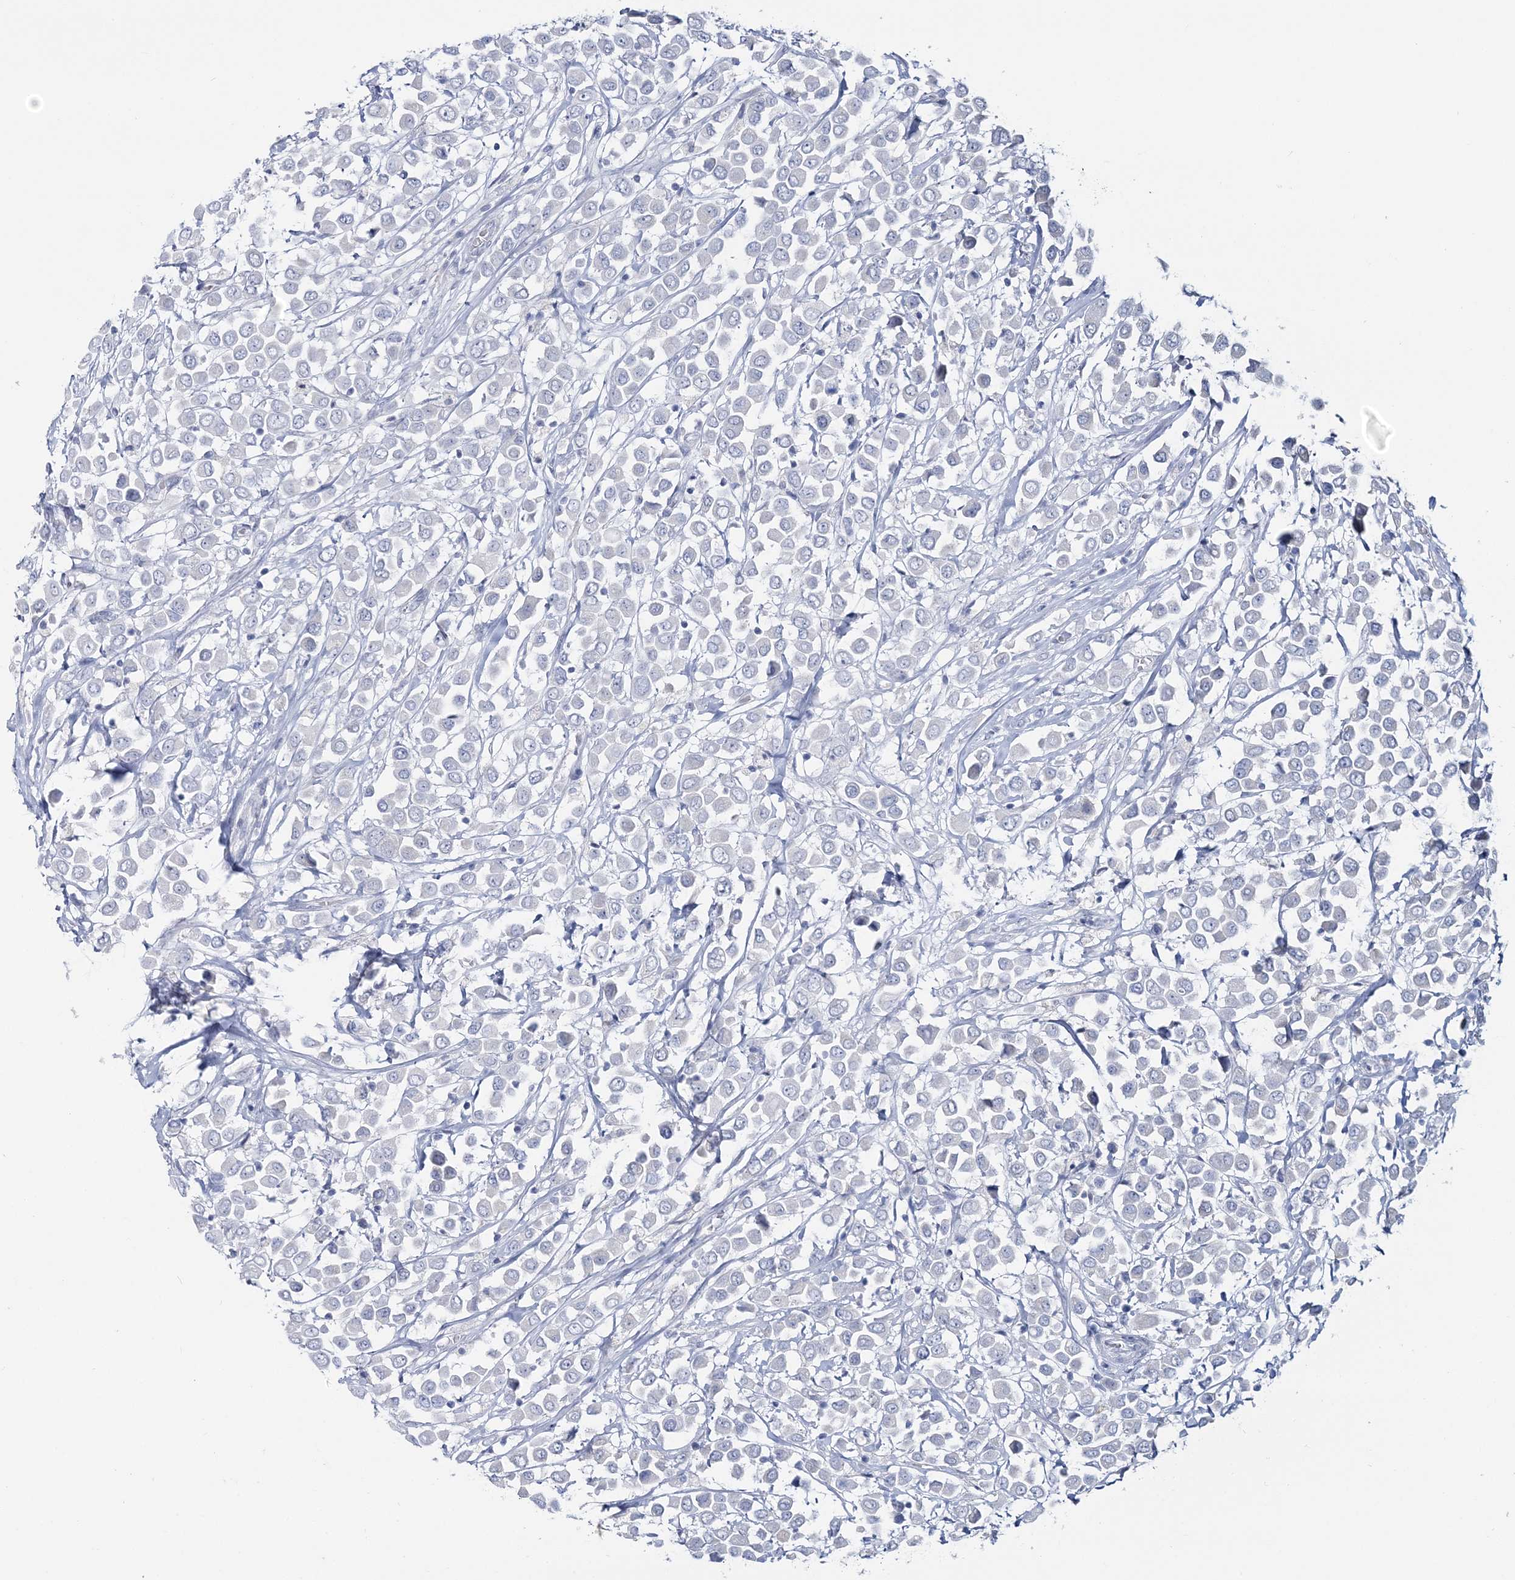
{"staining": {"intensity": "negative", "quantity": "none", "location": "none"}, "tissue": "breast cancer", "cell_type": "Tumor cells", "image_type": "cancer", "snomed": [{"axis": "morphology", "description": "Duct carcinoma"}, {"axis": "topography", "description": "Breast"}], "caption": "Immunohistochemical staining of infiltrating ductal carcinoma (breast) reveals no significant staining in tumor cells.", "gene": "CYP3A4", "patient": {"sex": "female", "age": 61}}